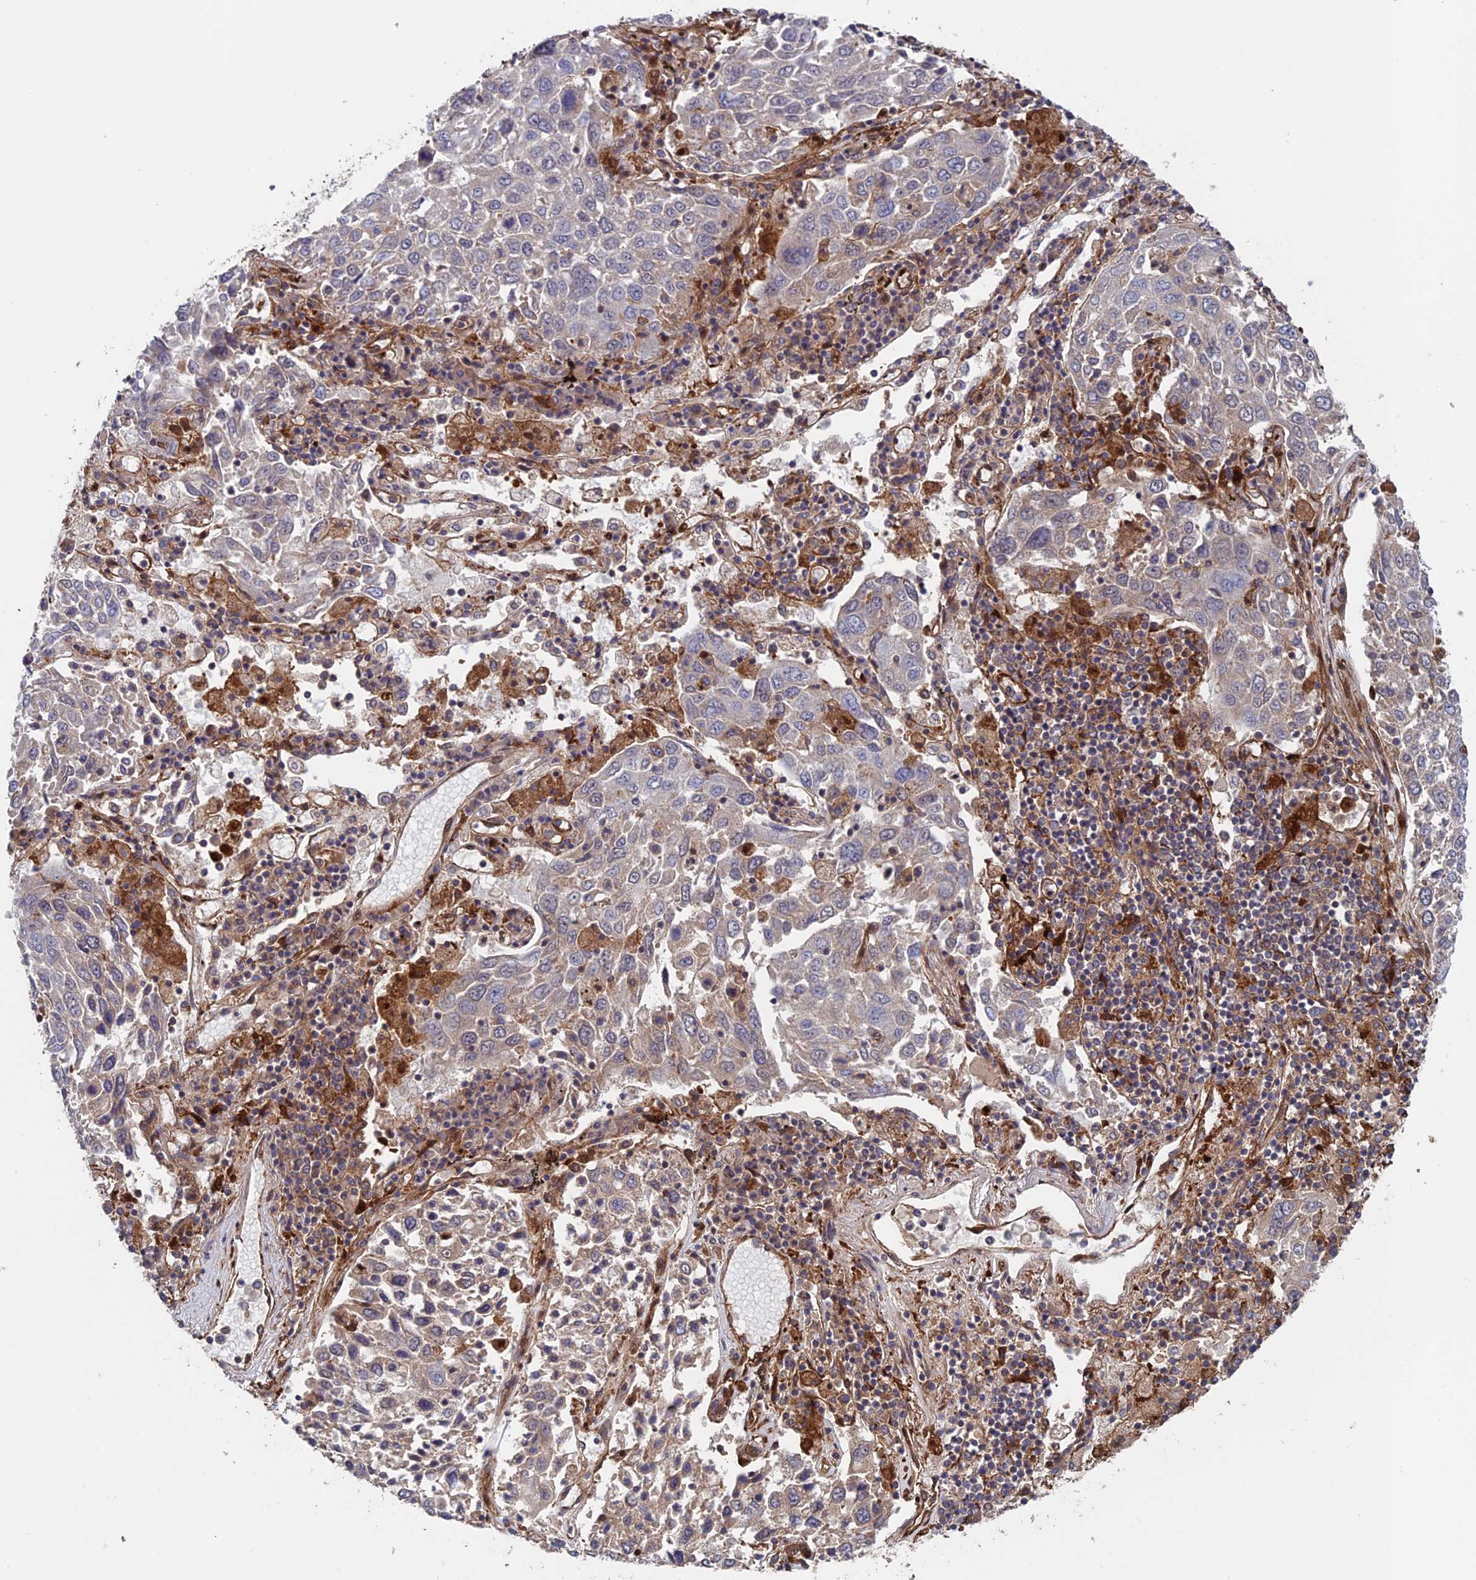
{"staining": {"intensity": "negative", "quantity": "none", "location": "none"}, "tissue": "lung cancer", "cell_type": "Tumor cells", "image_type": "cancer", "snomed": [{"axis": "morphology", "description": "Squamous cell carcinoma, NOS"}, {"axis": "topography", "description": "Lung"}], "caption": "The photomicrograph shows no significant expression in tumor cells of lung cancer. Brightfield microscopy of immunohistochemistry stained with DAB (brown) and hematoxylin (blue), captured at high magnification.", "gene": "NUDT16L1", "patient": {"sex": "male", "age": 65}}